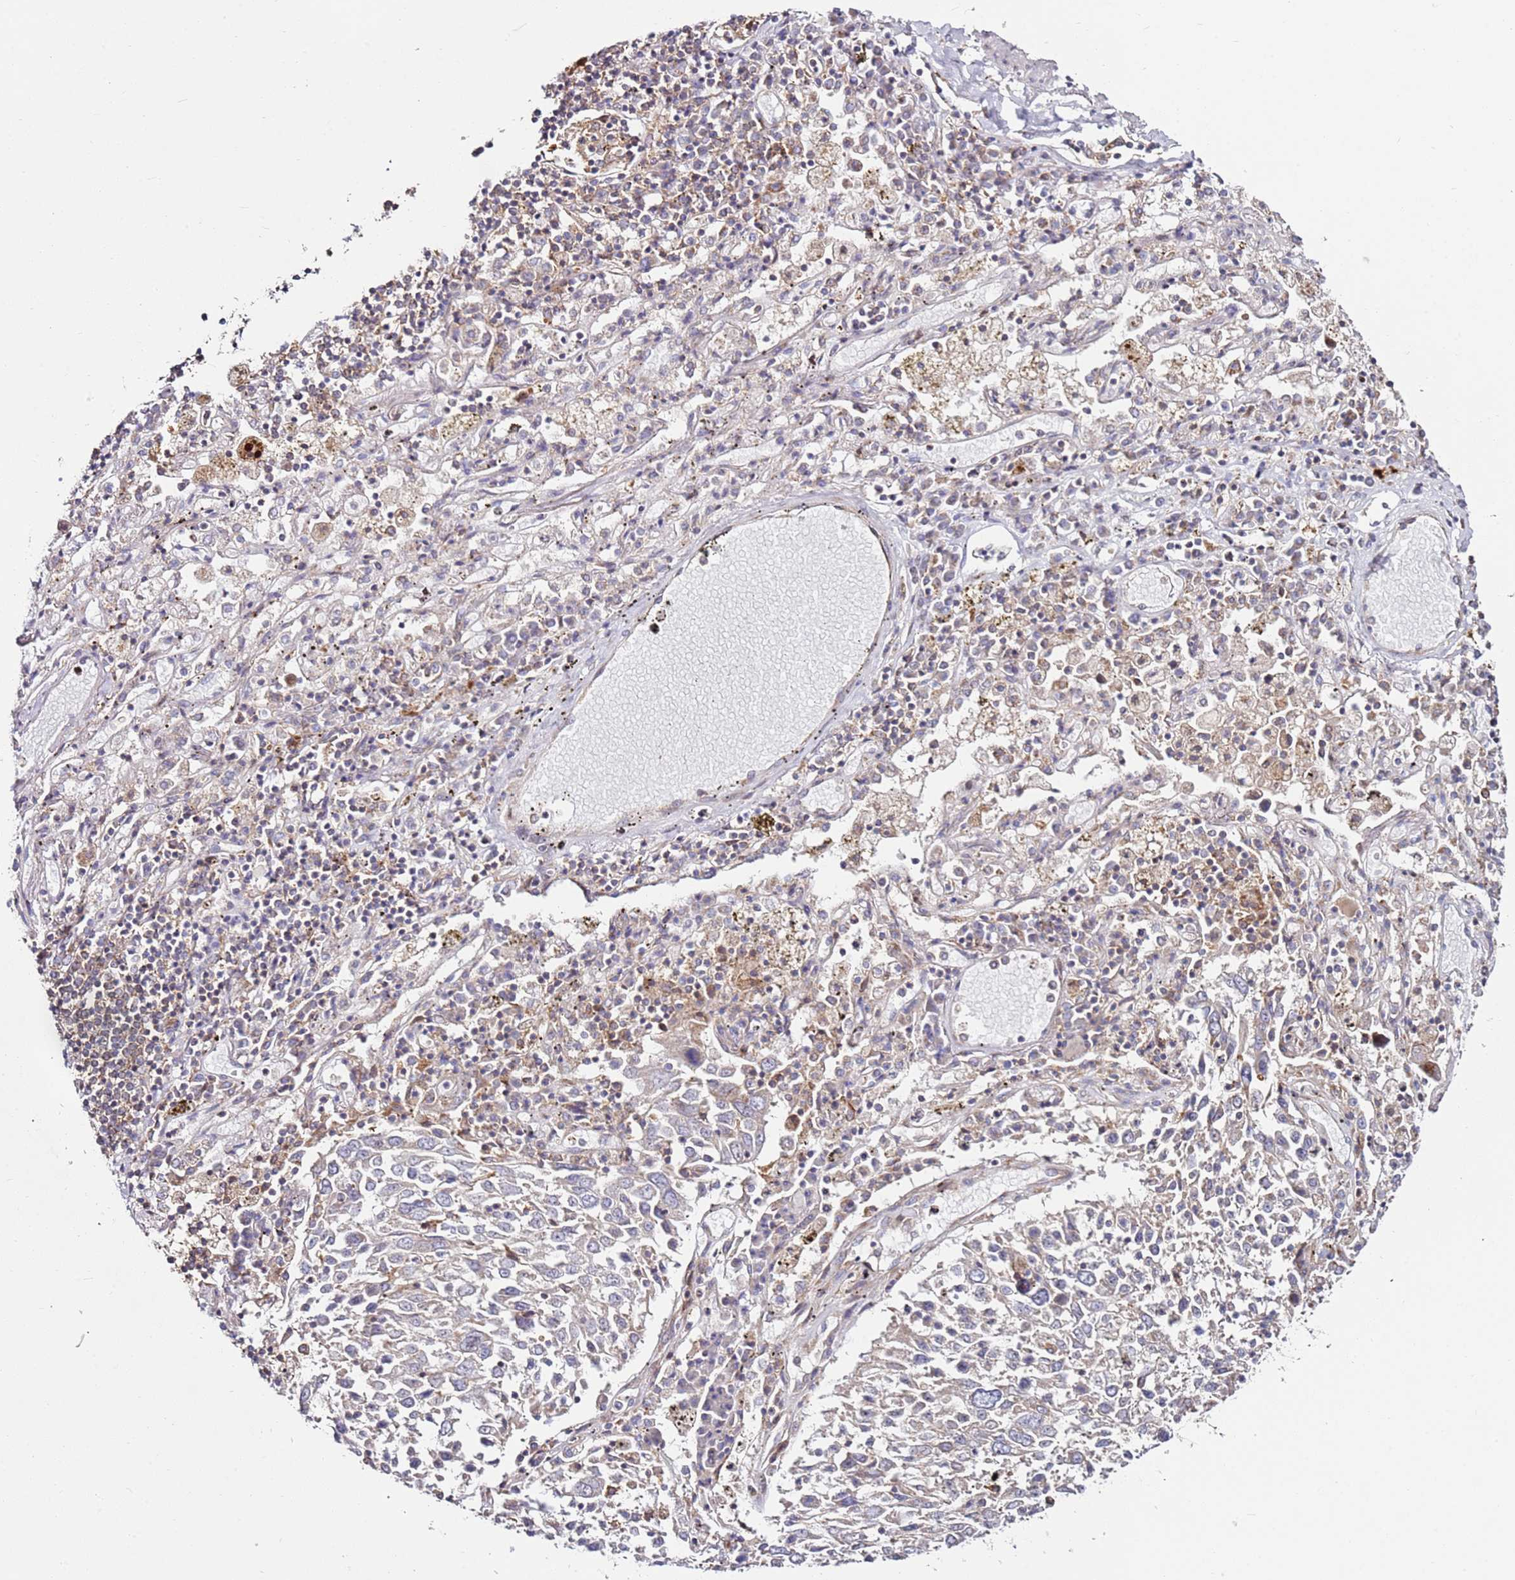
{"staining": {"intensity": "weak", "quantity": "<25%", "location": "cytoplasmic/membranous"}, "tissue": "lung cancer", "cell_type": "Tumor cells", "image_type": "cancer", "snomed": [{"axis": "morphology", "description": "Squamous cell carcinoma, NOS"}, {"axis": "topography", "description": "Lung"}], "caption": "This is a micrograph of immunohistochemistry (IHC) staining of lung cancer (squamous cell carcinoma), which shows no staining in tumor cells.", "gene": "CNOT9", "patient": {"sex": "male", "age": 65}}